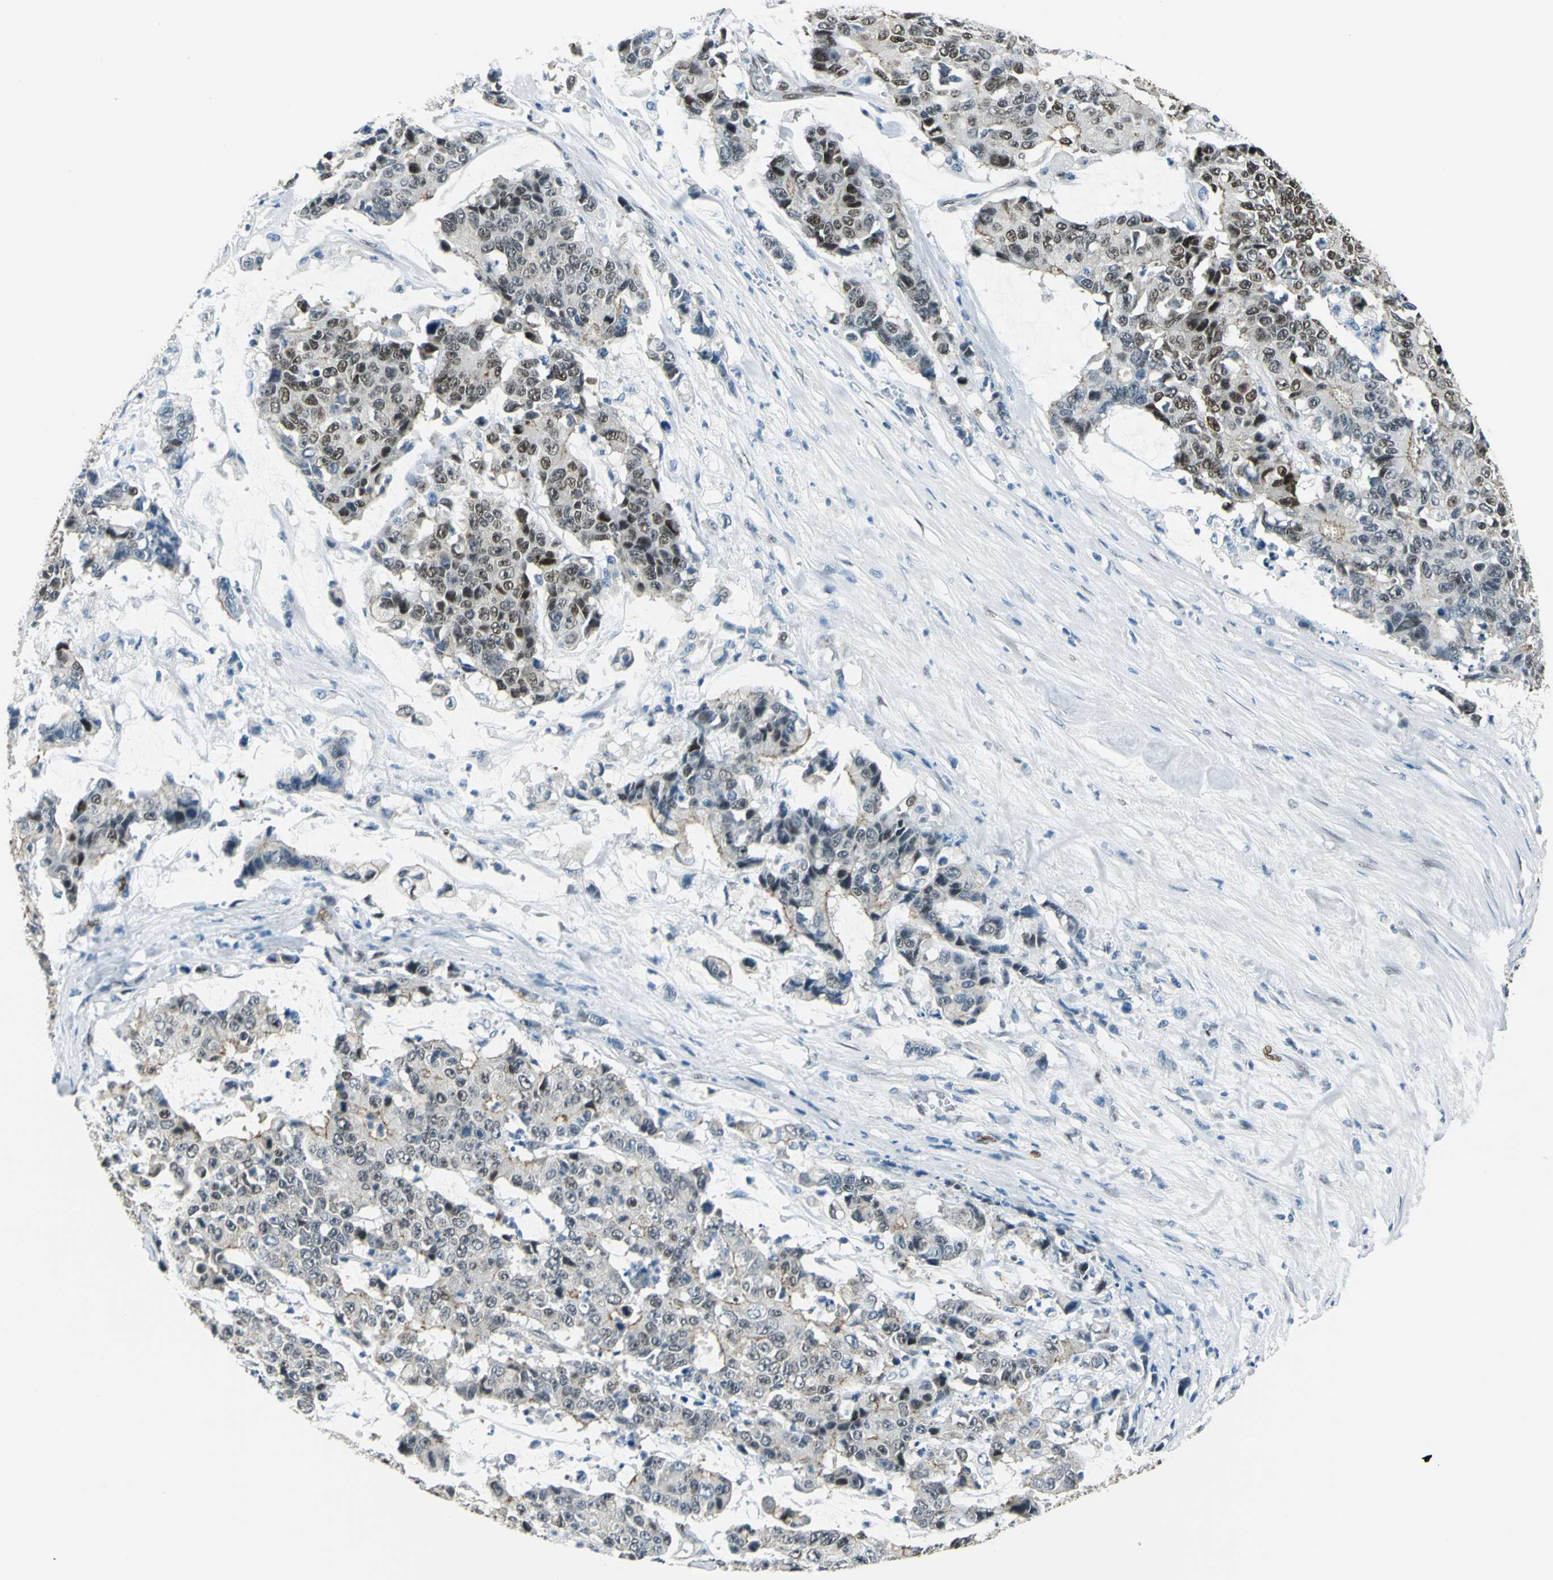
{"staining": {"intensity": "moderate", "quantity": "<25%", "location": "cytoplasmic/membranous,nuclear"}, "tissue": "colorectal cancer", "cell_type": "Tumor cells", "image_type": "cancer", "snomed": [{"axis": "morphology", "description": "Adenocarcinoma, NOS"}, {"axis": "topography", "description": "Colon"}], "caption": "IHC micrograph of neoplastic tissue: colorectal cancer (adenocarcinoma) stained using IHC reveals low levels of moderate protein expression localized specifically in the cytoplasmic/membranous and nuclear of tumor cells, appearing as a cytoplasmic/membranous and nuclear brown color.", "gene": "NFIA", "patient": {"sex": "female", "age": 86}}